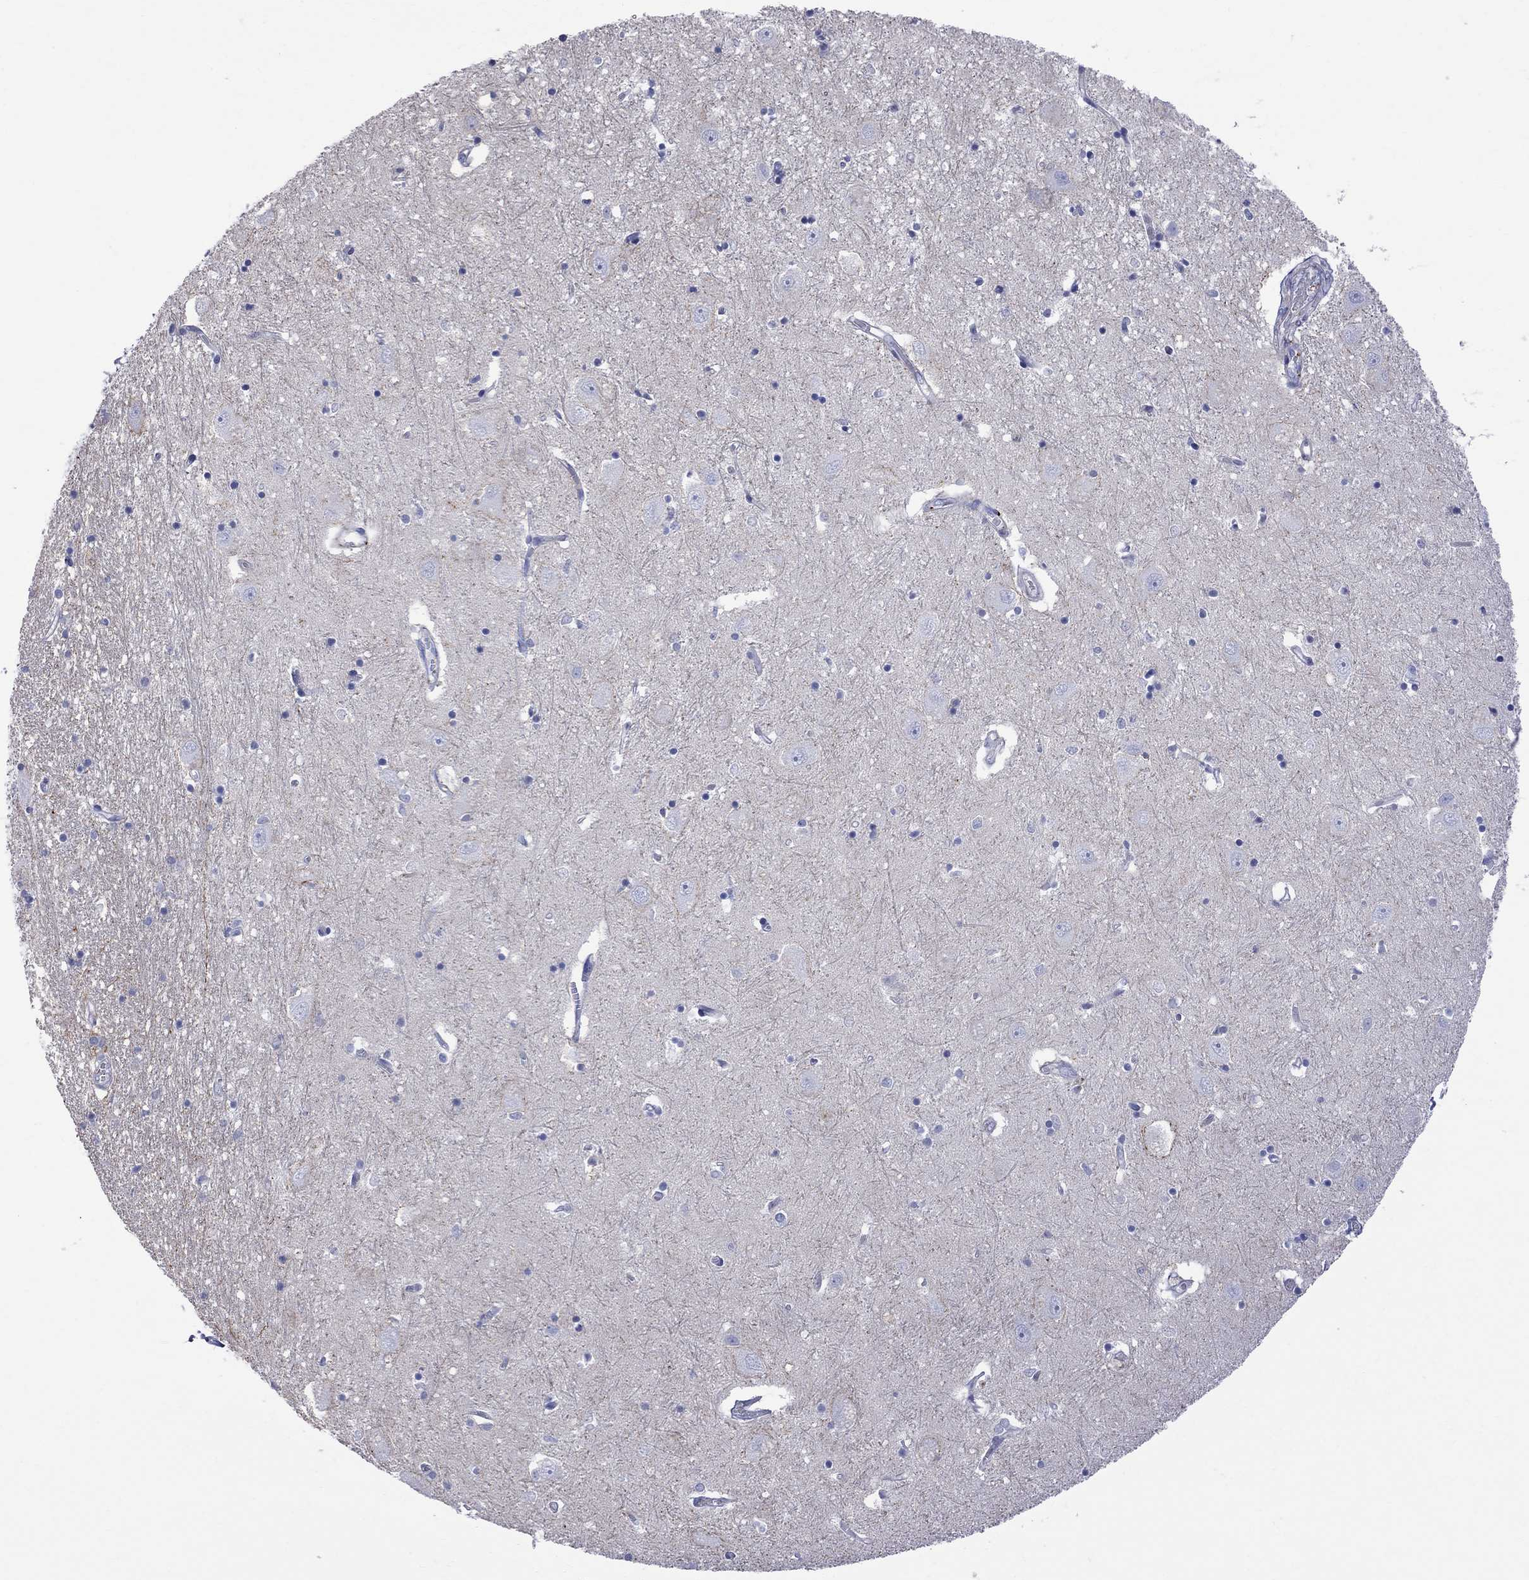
{"staining": {"intensity": "negative", "quantity": "none", "location": "none"}, "tissue": "caudate", "cell_type": "Glial cells", "image_type": "normal", "snomed": [{"axis": "morphology", "description": "Normal tissue, NOS"}, {"axis": "topography", "description": "Lateral ventricle wall"}], "caption": "This is an immunohistochemistry (IHC) micrograph of benign human caudate. There is no staining in glial cells.", "gene": "S100A3", "patient": {"sex": "male", "age": 54}}